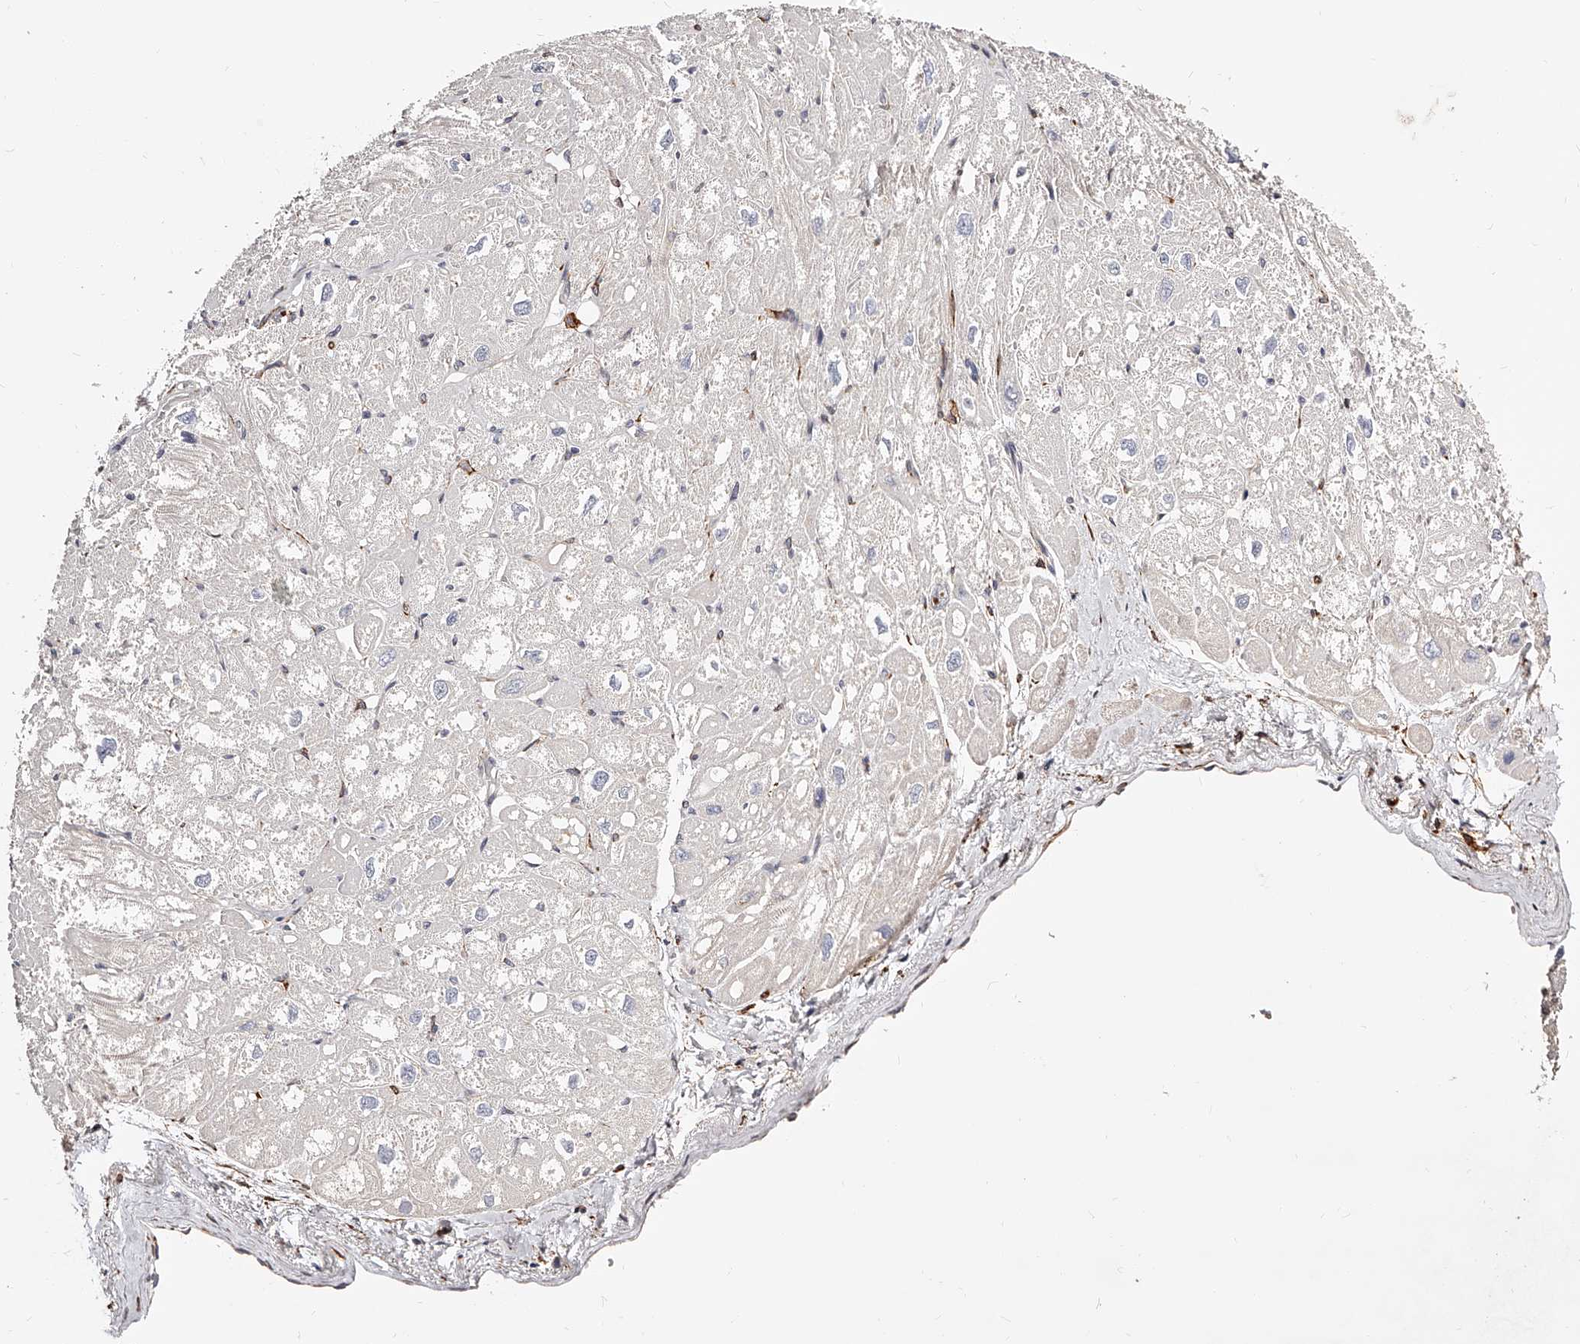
{"staining": {"intensity": "negative", "quantity": "none", "location": "none"}, "tissue": "heart muscle", "cell_type": "Cardiomyocytes", "image_type": "normal", "snomed": [{"axis": "morphology", "description": "Normal tissue, NOS"}, {"axis": "topography", "description": "Heart"}], "caption": "Human heart muscle stained for a protein using immunohistochemistry (IHC) exhibits no expression in cardiomyocytes.", "gene": "CD82", "patient": {"sex": "male", "age": 50}}